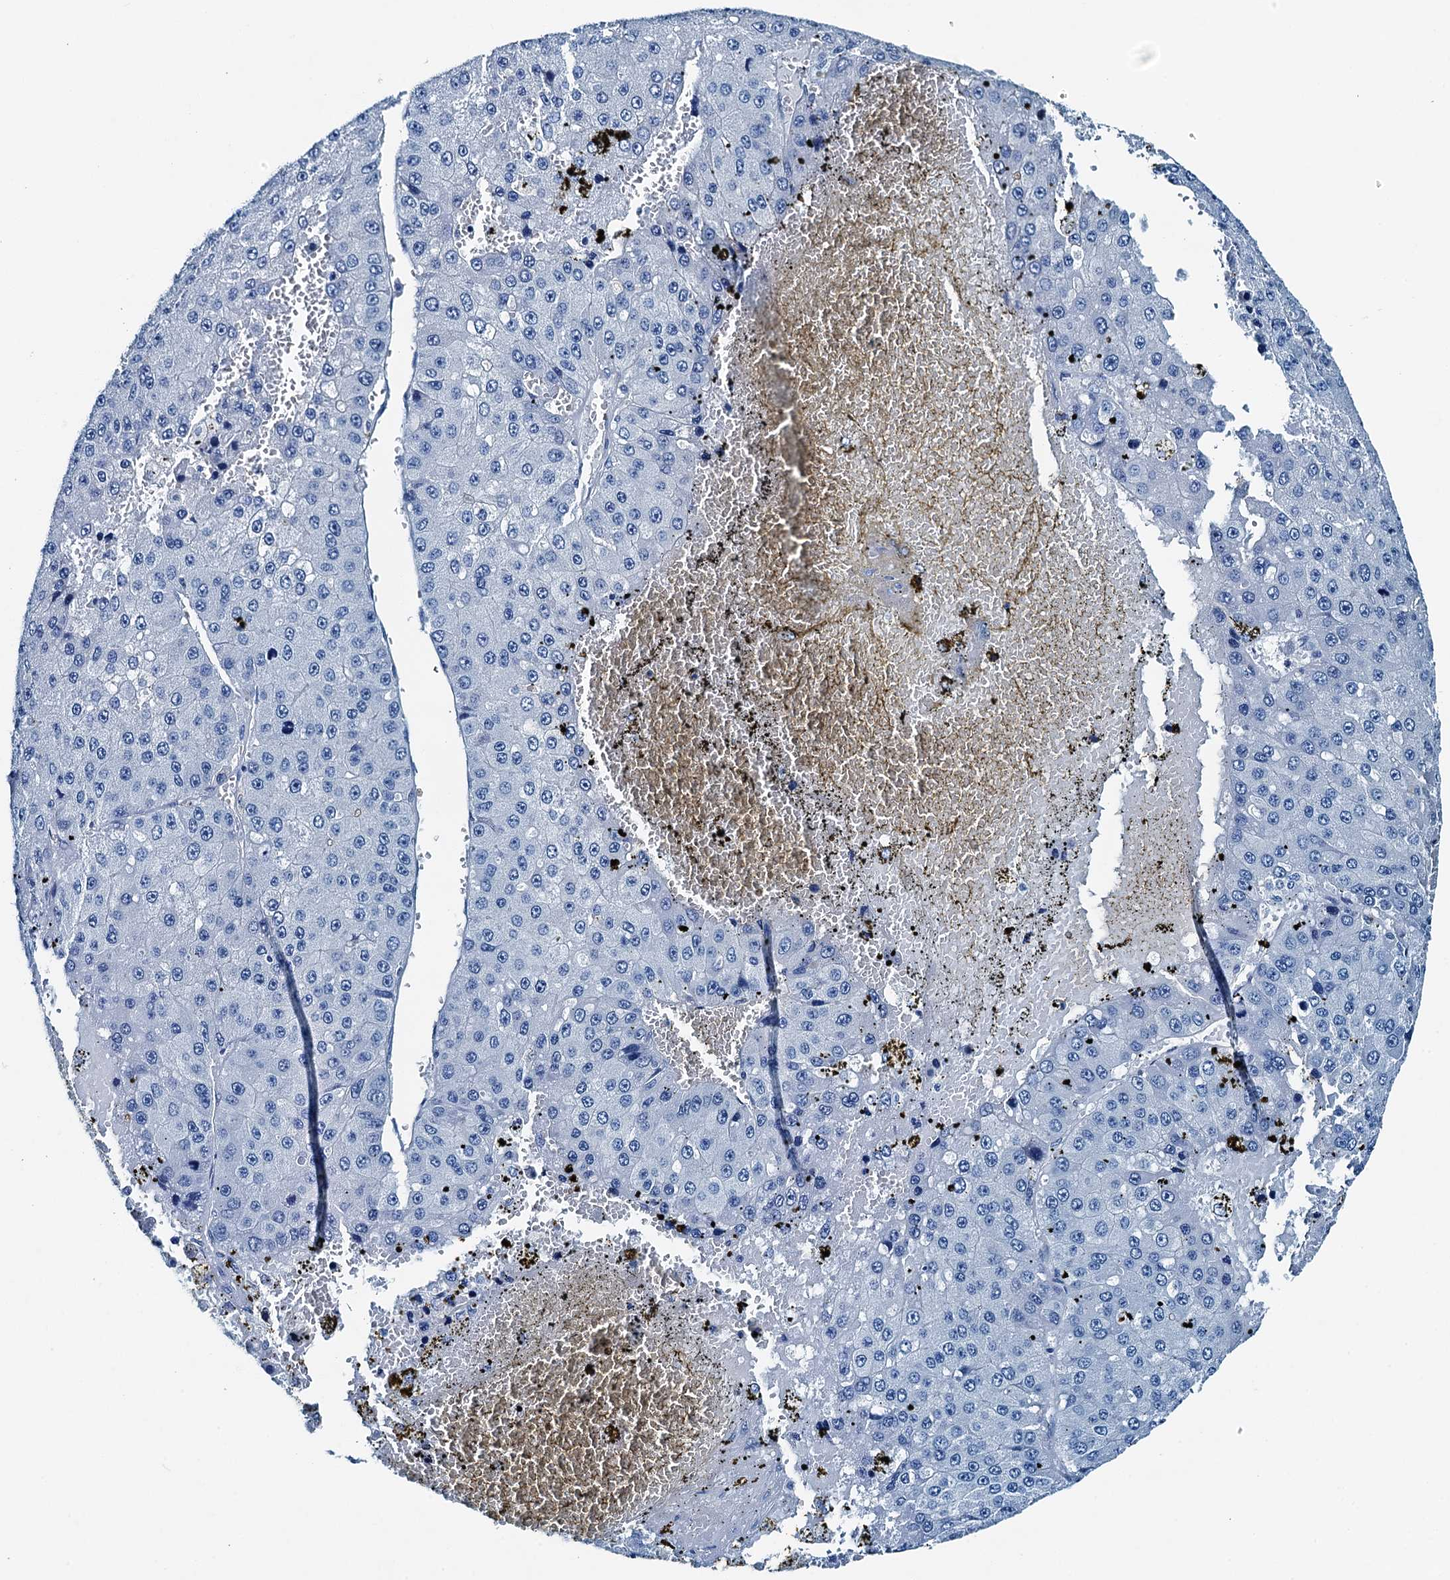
{"staining": {"intensity": "negative", "quantity": "none", "location": "none"}, "tissue": "liver cancer", "cell_type": "Tumor cells", "image_type": "cancer", "snomed": [{"axis": "morphology", "description": "Carcinoma, Hepatocellular, NOS"}, {"axis": "topography", "description": "Liver"}], "caption": "The immunohistochemistry (IHC) histopathology image has no significant staining in tumor cells of hepatocellular carcinoma (liver) tissue.", "gene": "RAB3IL1", "patient": {"sex": "female", "age": 73}}